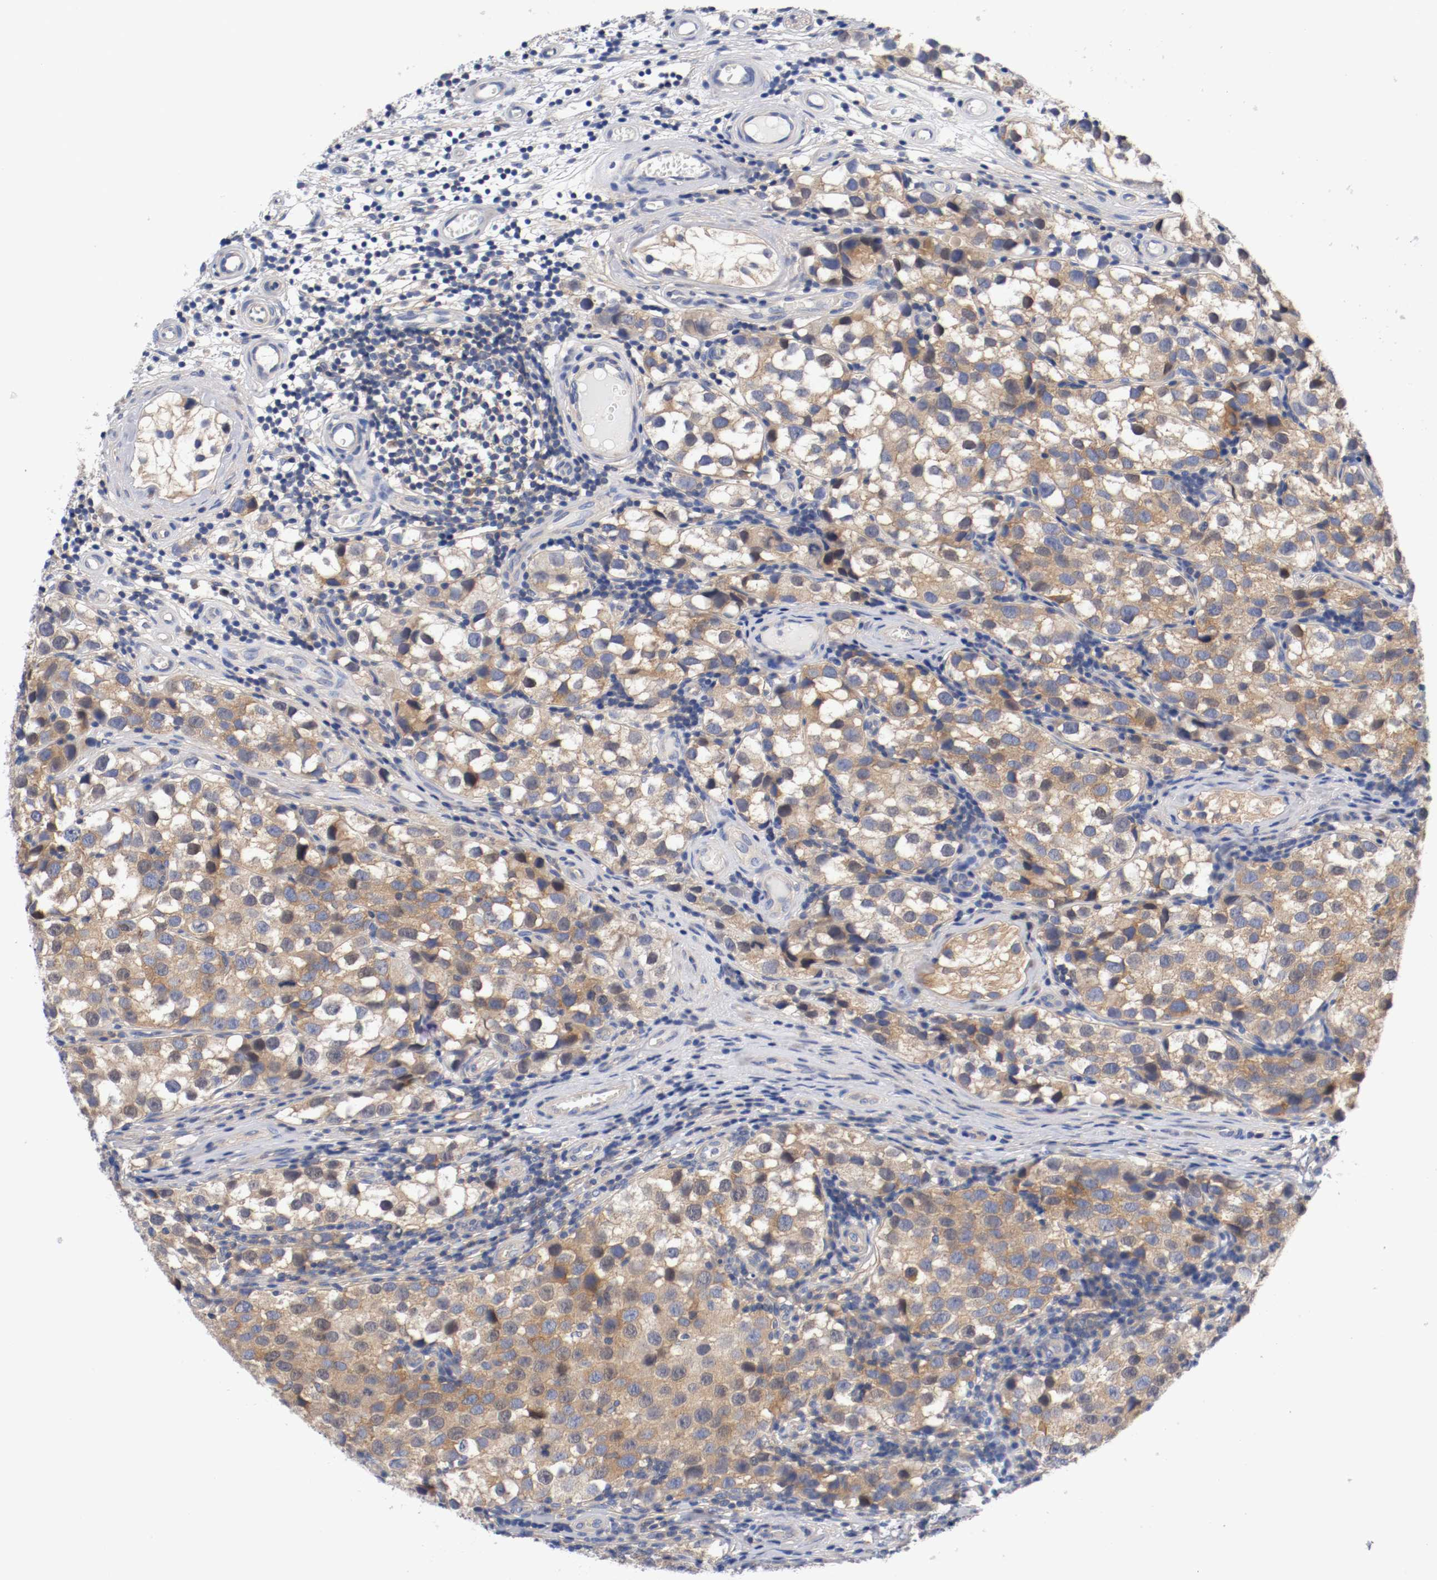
{"staining": {"intensity": "moderate", "quantity": ">75%", "location": "cytoplasmic/membranous"}, "tissue": "testis cancer", "cell_type": "Tumor cells", "image_type": "cancer", "snomed": [{"axis": "morphology", "description": "Seminoma, NOS"}, {"axis": "topography", "description": "Testis"}], "caption": "DAB (3,3'-diaminobenzidine) immunohistochemical staining of human testis seminoma demonstrates moderate cytoplasmic/membranous protein staining in about >75% of tumor cells. The staining was performed using DAB, with brown indicating positive protein expression. Nuclei are stained blue with hematoxylin.", "gene": "HGS", "patient": {"sex": "male", "age": 39}}